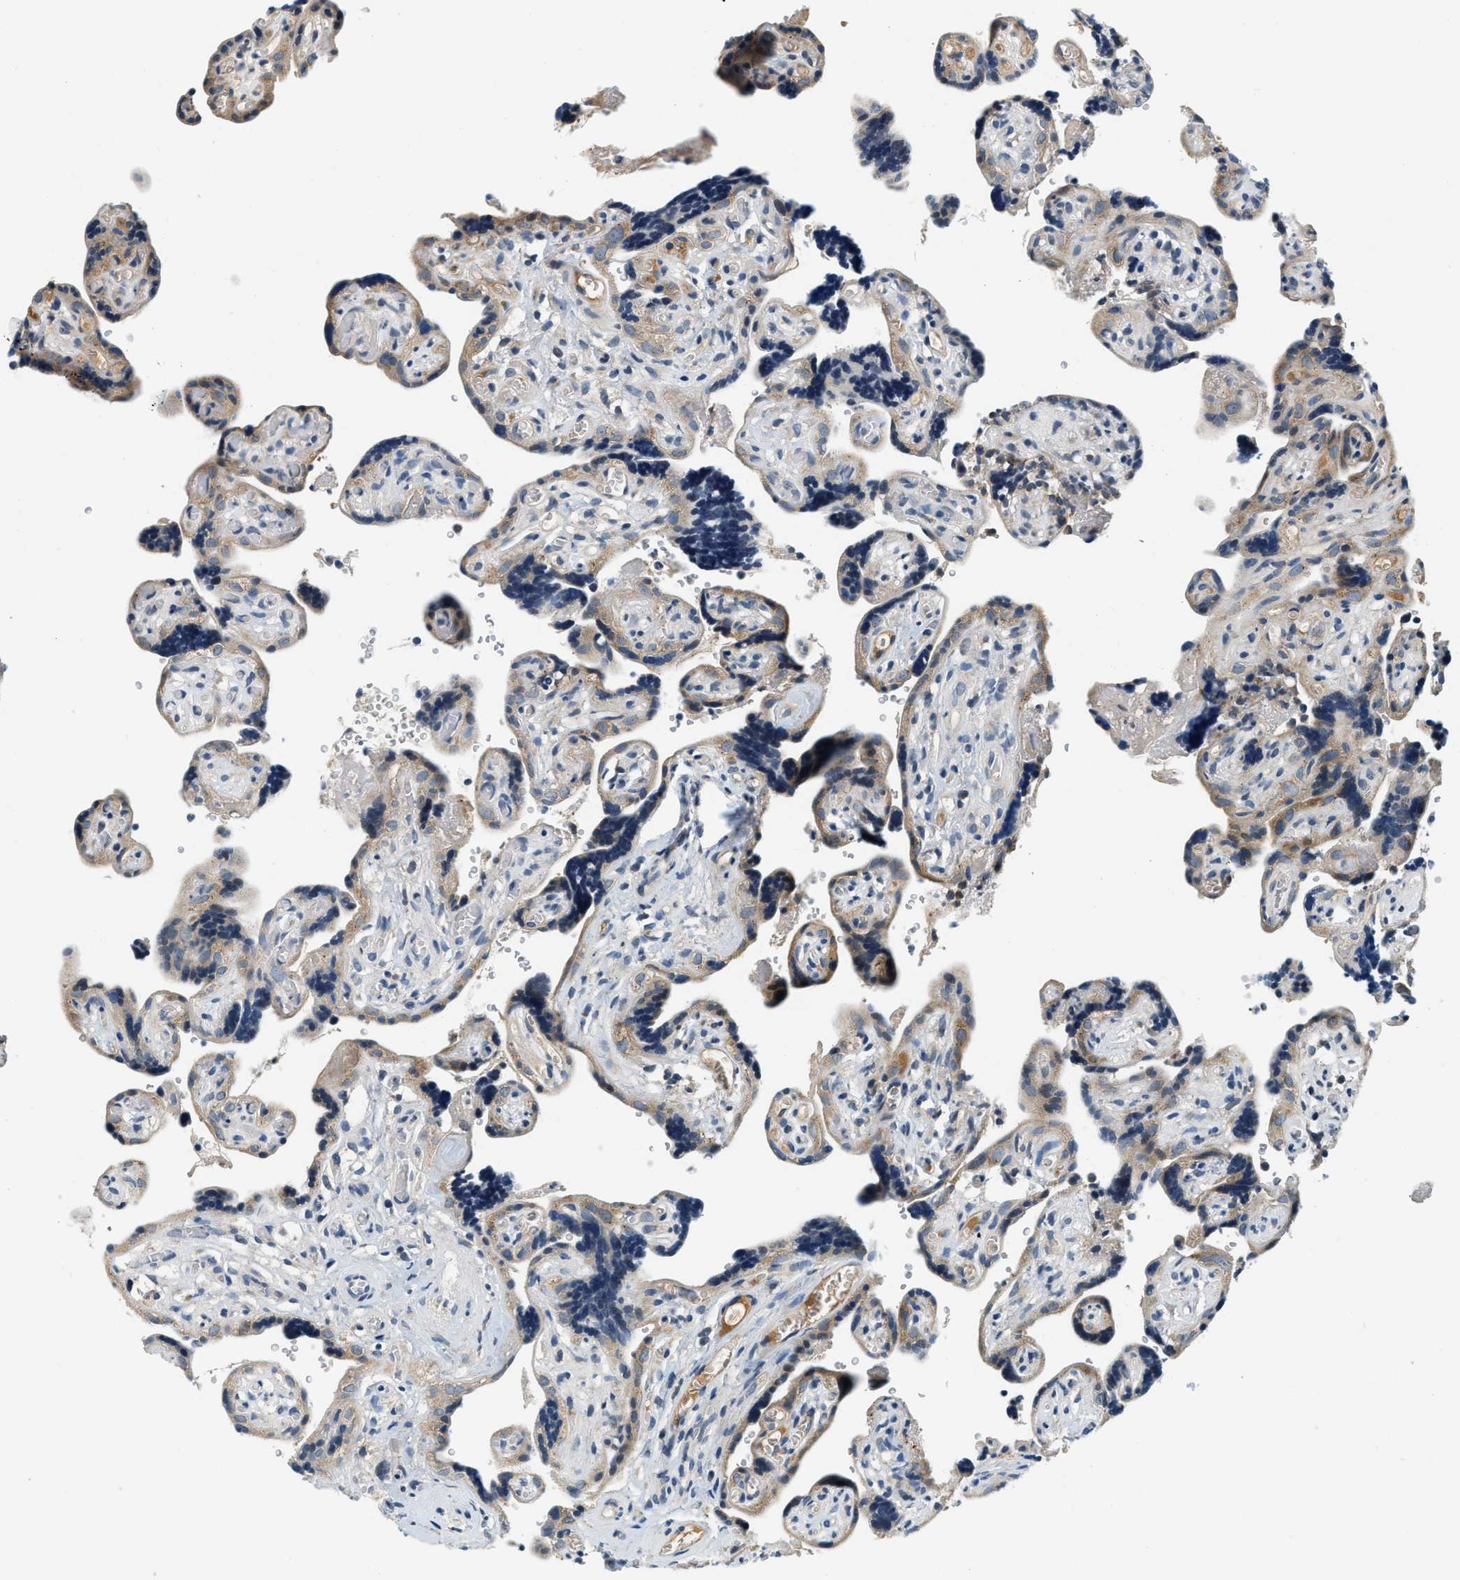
{"staining": {"intensity": "moderate", "quantity": ">75%", "location": "cytoplasmic/membranous"}, "tissue": "placenta", "cell_type": "Decidual cells", "image_type": "normal", "snomed": [{"axis": "morphology", "description": "Normal tissue, NOS"}, {"axis": "topography", "description": "Placenta"}], "caption": "Protein staining of benign placenta shows moderate cytoplasmic/membranous expression in approximately >75% of decidual cells.", "gene": "YAE1", "patient": {"sex": "female", "age": 30}}